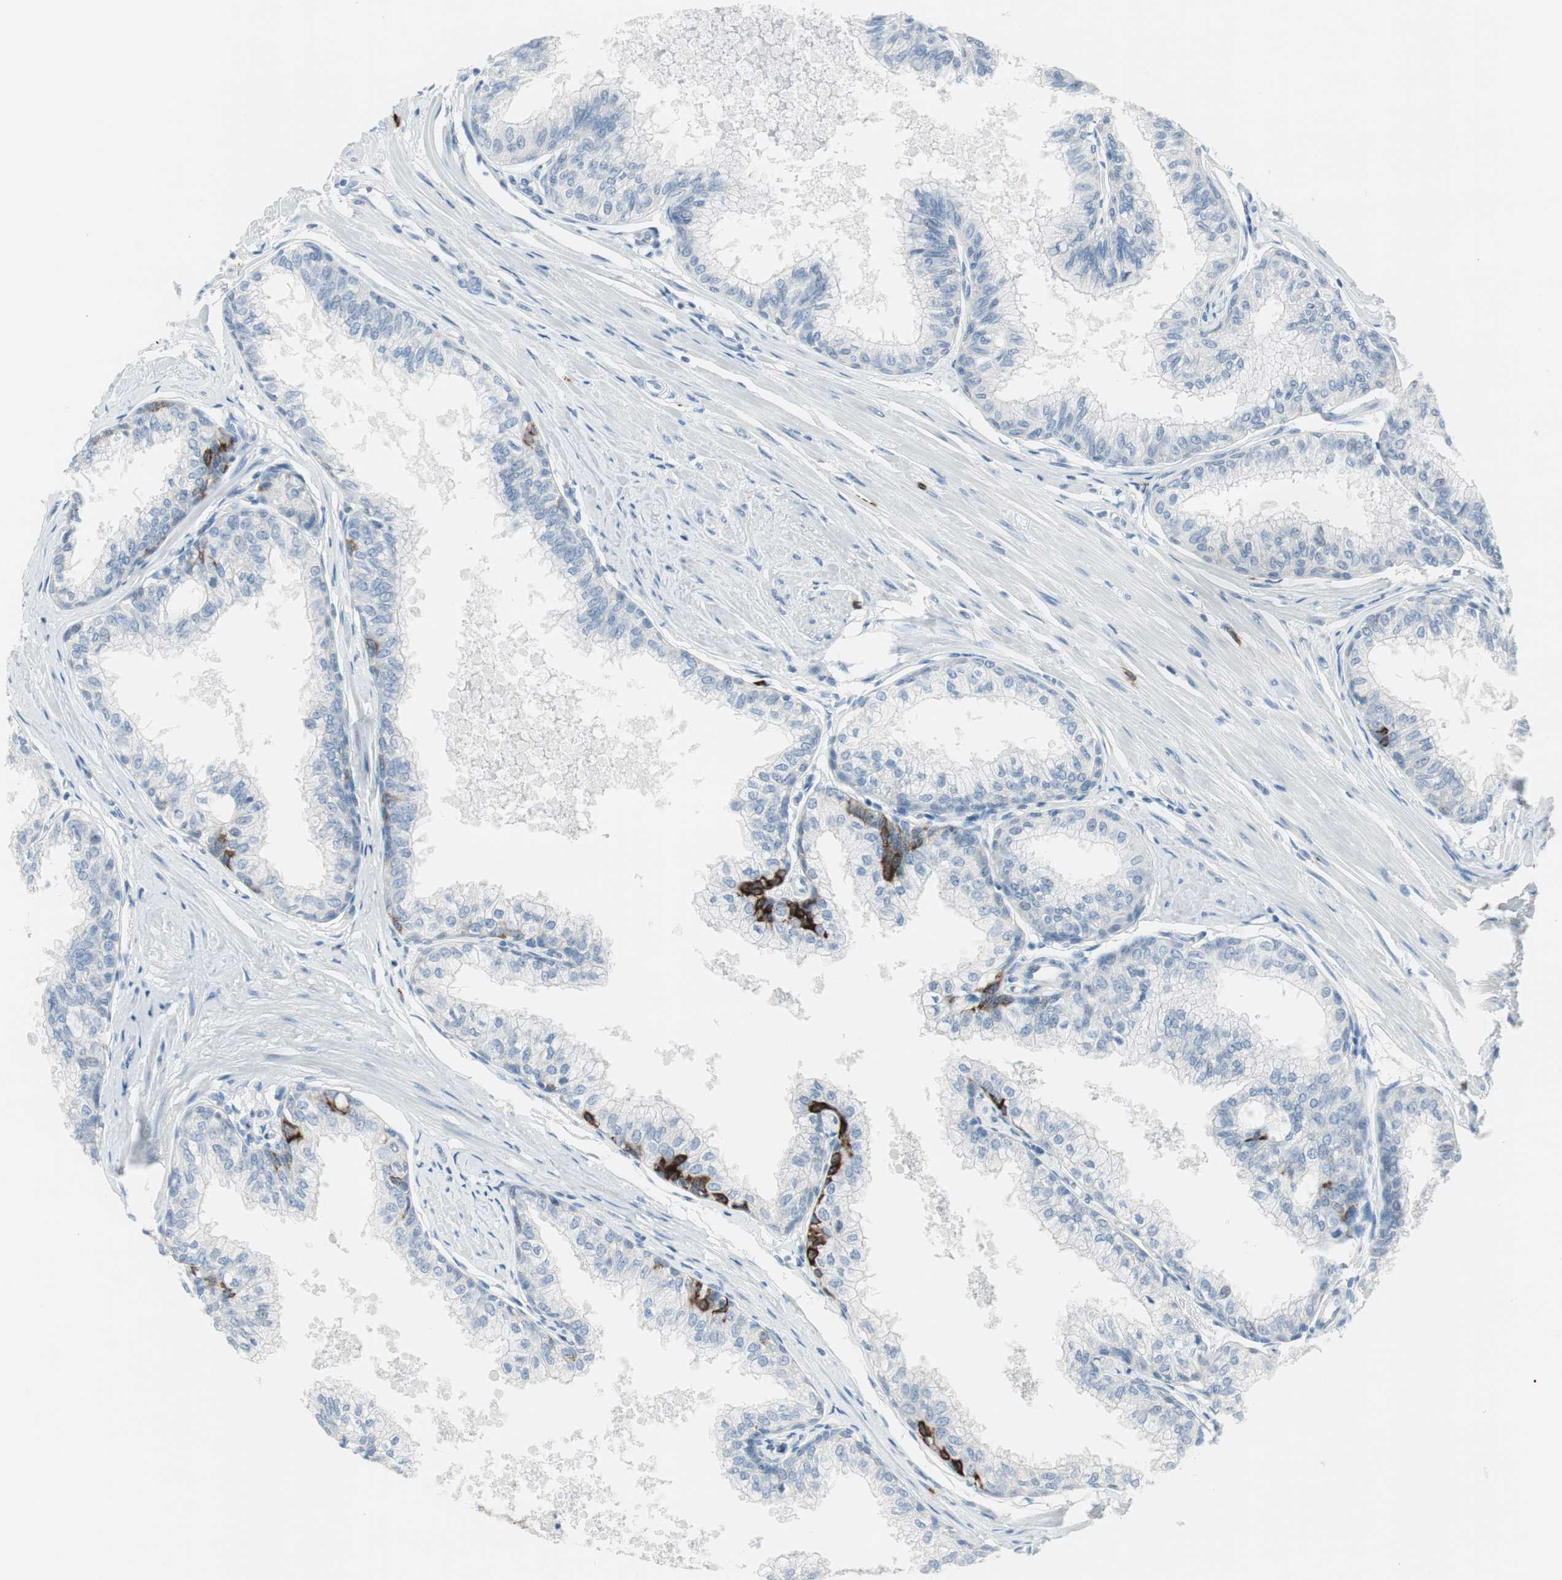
{"staining": {"intensity": "strong", "quantity": "<25%", "location": "cytoplasmic/membranous"}, "tissue": "prostate", "cell_type": "Glandular cells", "image_type": "normal", "snomed": [{"axis": "morphology", "description": "Normal tissue, NOS"}, {"axis": "topography", "description": "Prostate"}, {"axis": "topography", "description": "Seminal veicle"}], "caption": "Brown immunohistochemical staining in unremarkable human prostate reveals strong cytoplasmic/membranous expression in approximately <25% of glandular cells. The staining was performed using DAB to visualize the protein expression in brown, while the nuclei were stained in blue with hematoxylin (Magnification: 20x).", "gene": "DLG4", "patient": {"sex": "male", "age": 60}}